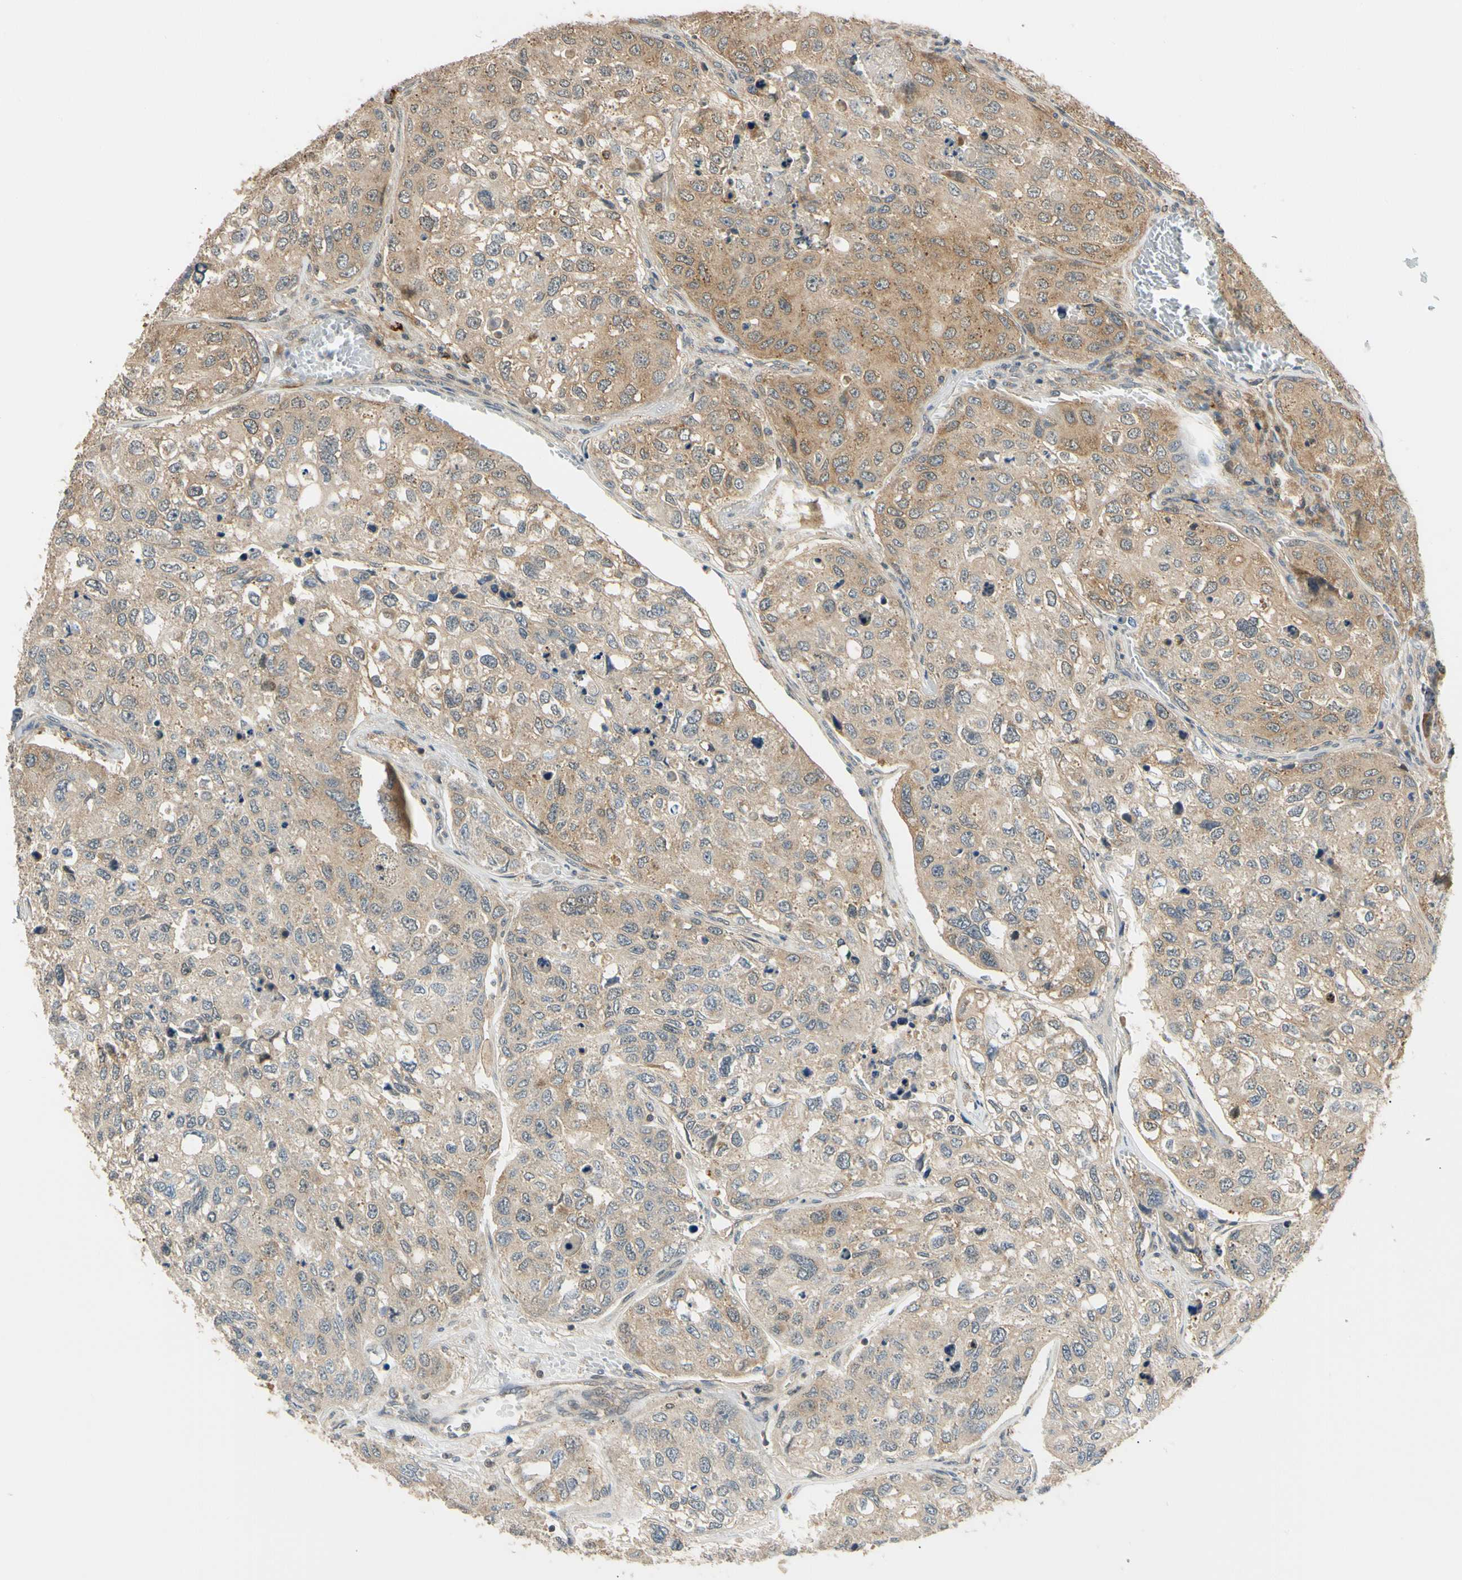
{"staining": {"intensity": "moderate", "quantity": ">75%", "location": "cytoplasmic/membranous"}, "tissue": "urothelial cancer", "cell_type": "Tumor cells", "image_type": "cancer", "snomed": [{"axis": "morphology", "description": "Urothelial carcinoma, High grade"}, {"axis": "topography", "description": "Lymph node"}, {"axis": "topography", "description": "Urinary bladder"}], "caption": "Protein analysis of urothelial cancer tissue demonstrates moderate cytoplasmic/membranous positivity in about >75% of tumor cells.", "gene": "ANKHD1", "patient": {"sex": "male", "age": 51}}